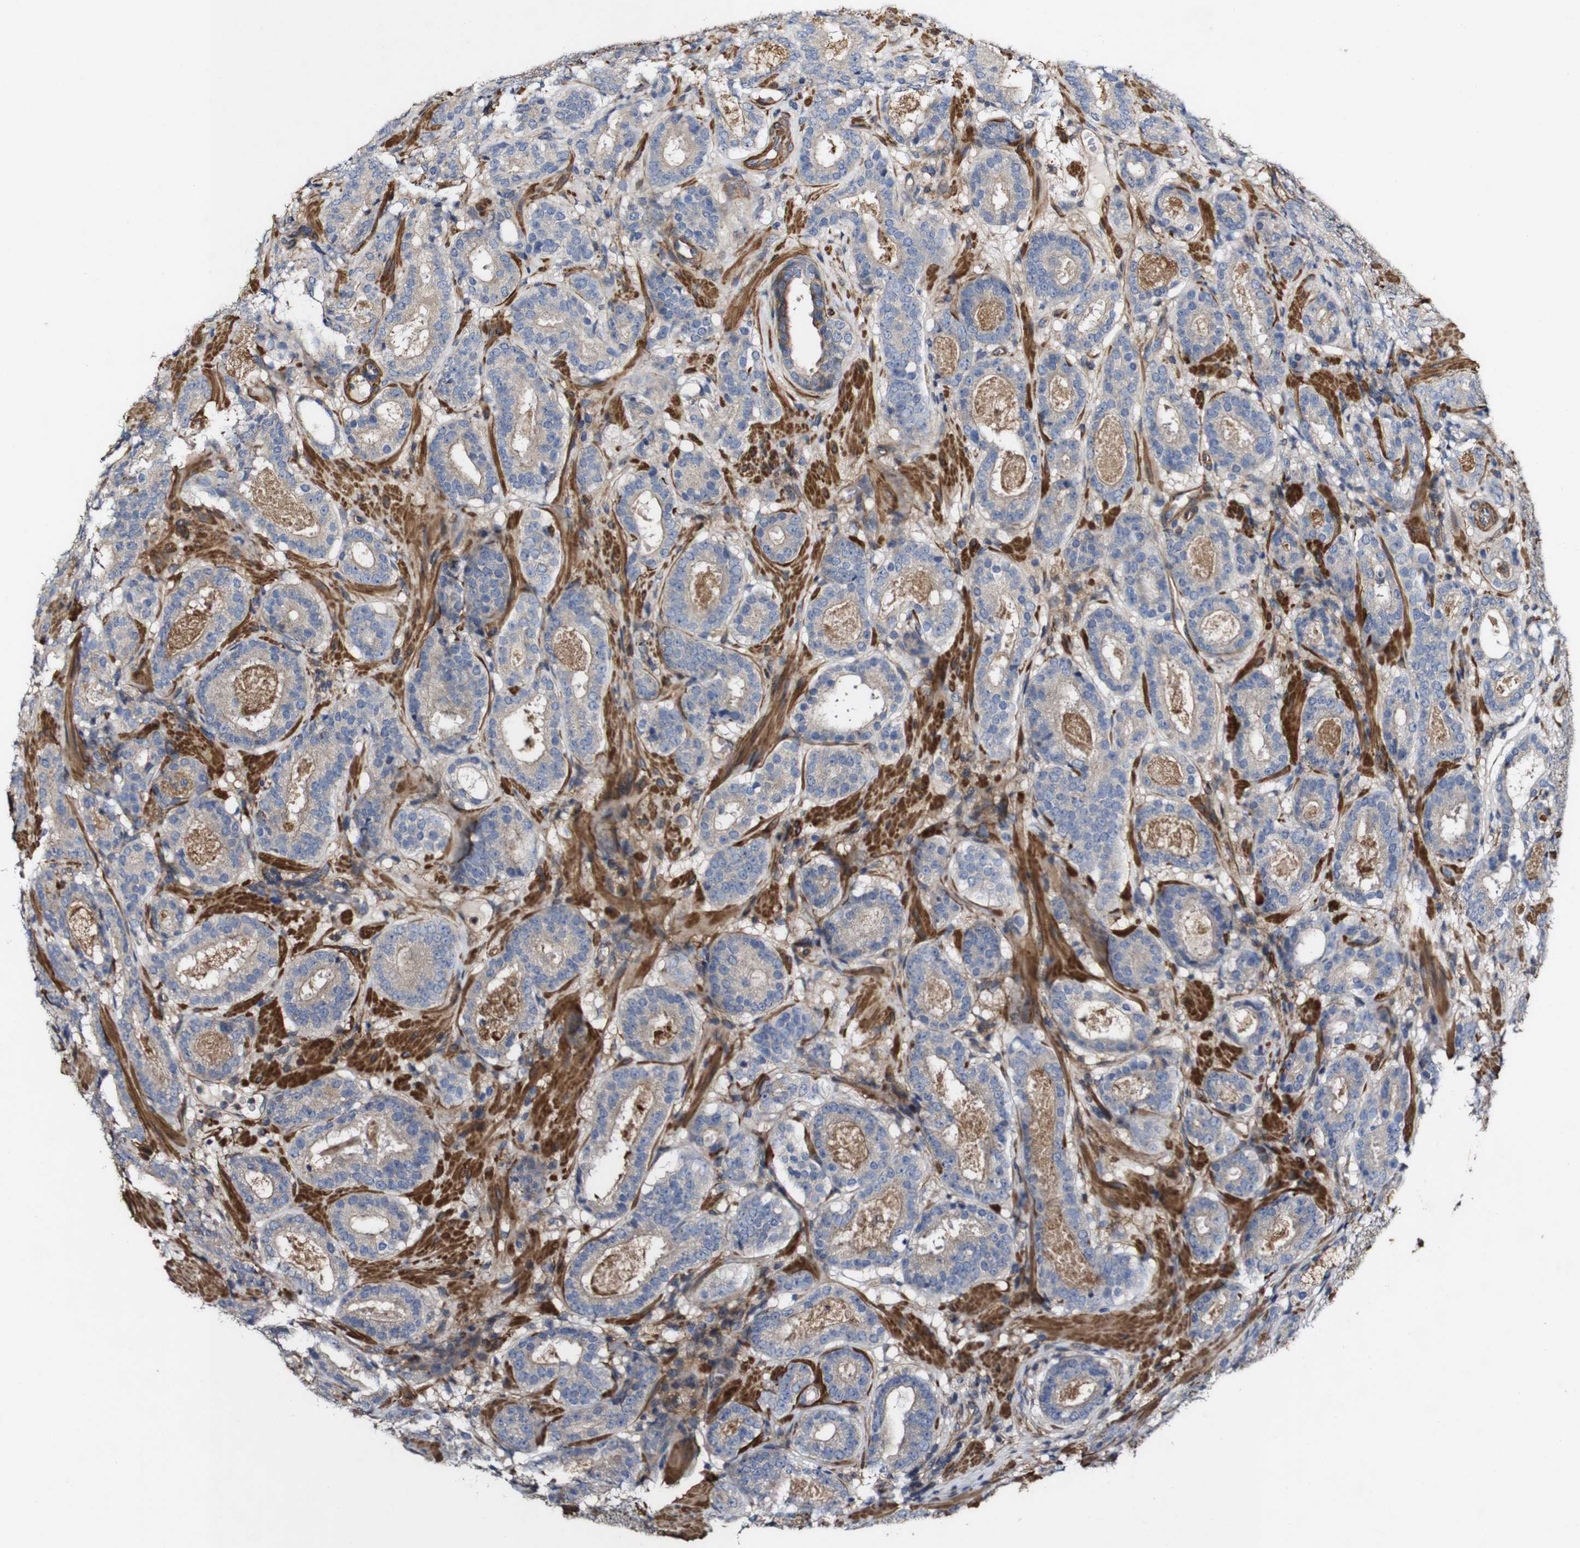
{"staining": {"intensity": "weak", "quantity": ">75%", "location": "cytoplasmic/membranous"}, "tissue": "prostate cancer", "cell_type": "Tumor cells", "image_type": "cancer", "snomed": [{"axis": "morphology", "description": "Adenocarcinoma, Low grade"}, {"axis": "topography", "description": "Prostate"}], "caption": "Immunohistochemistry (IHC) photomicrograph of neoplastic tissue: human prostate cancer (low-grade adenocarcinoma) stained using immunohistochemistry (IHC) displays low levels of weak protein expression localized specifically in the cytoplasmic/membranous of tumor cells, appearing as a cytoplasmic/membranous brown color.", "gene": "GSDME", "patient": {"sex": "male", "age": 69}}